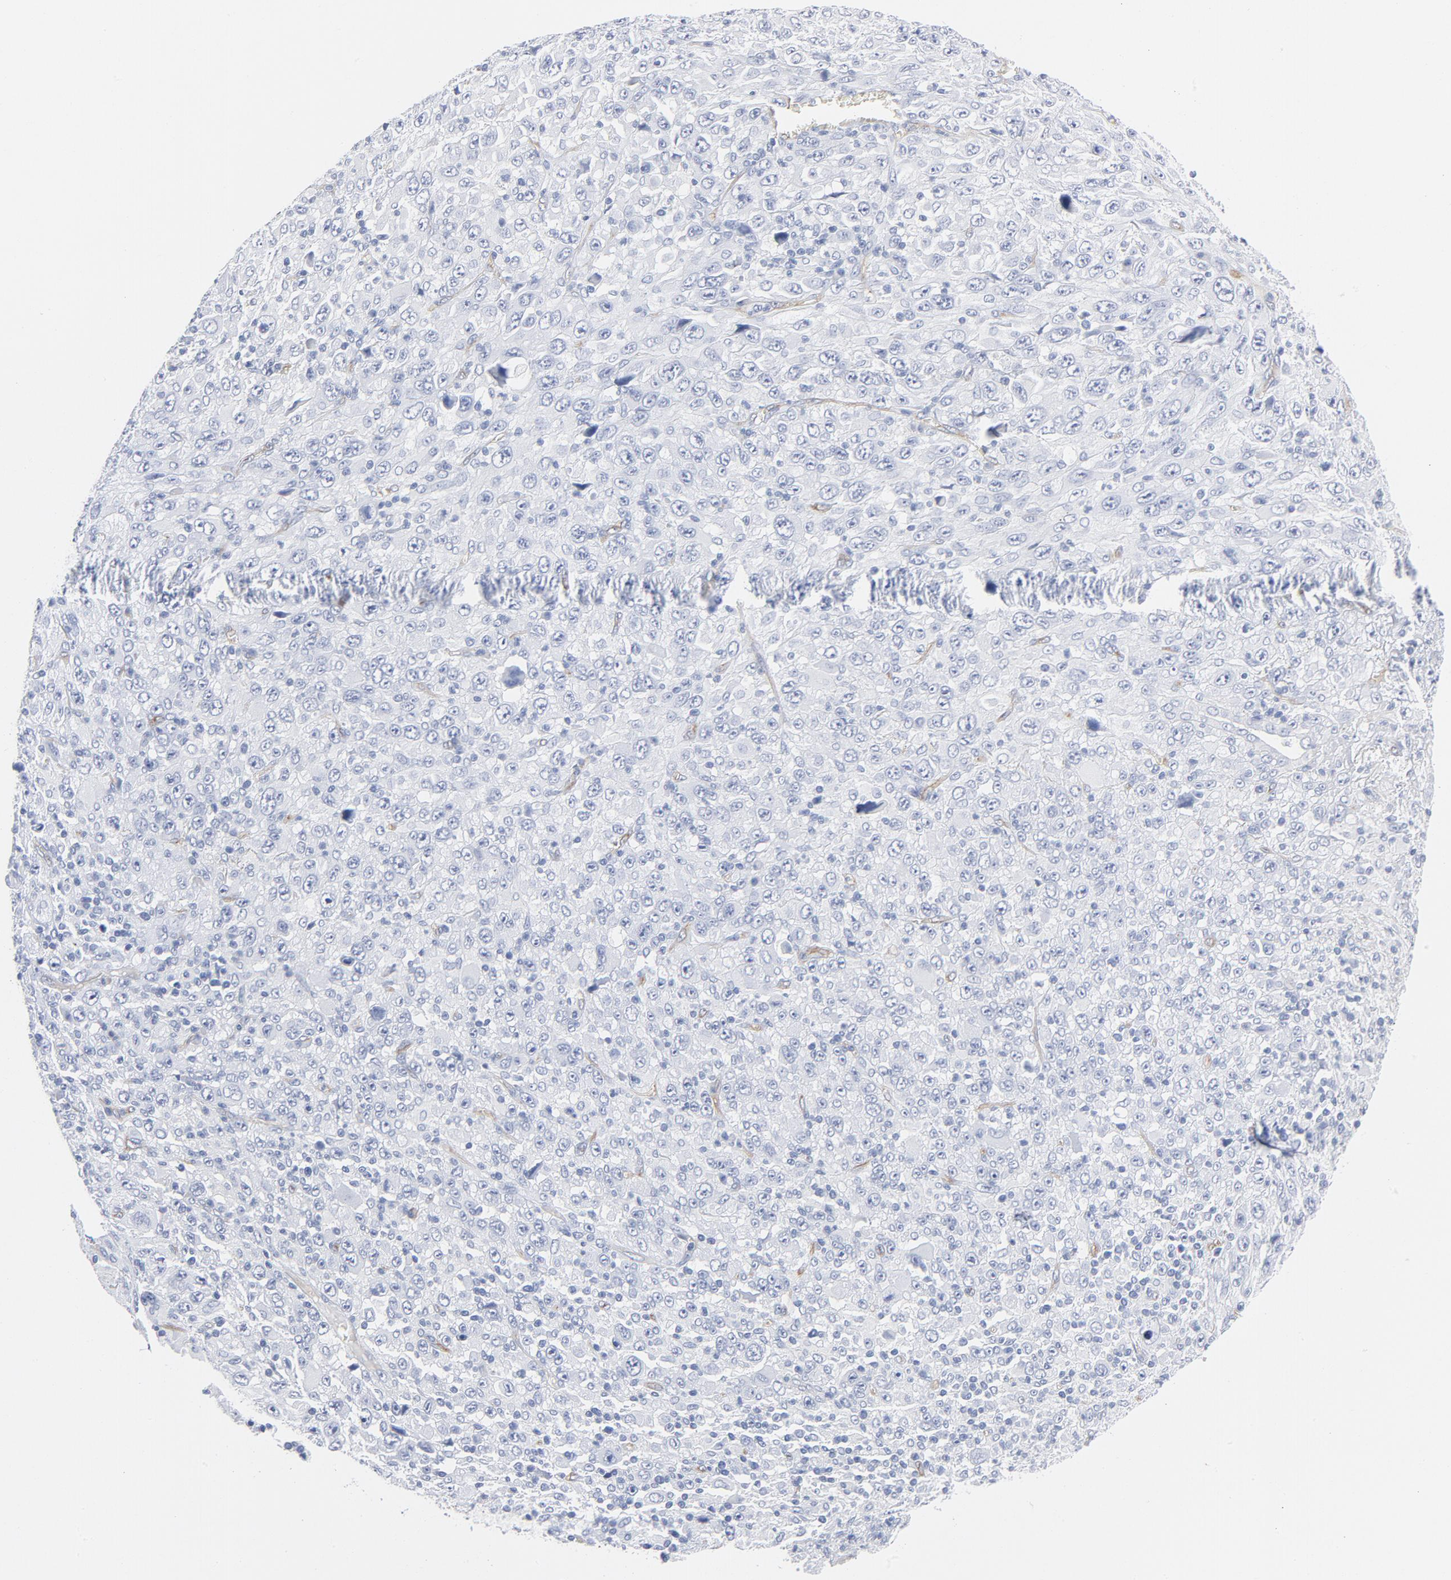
{"staining": {"intensity": "negative", "quantity": "none", "location": "none"}, "tissue": "melanoma", "cell_type": "Tumor cells", "image_type": "cancer", "snomed": [{"axis": "morphology", "description": "Malignant melanoma, Metastatic site"}, {"axis": "topography", "description": "Skin"}], "caption": "Image shows no significant protein expression in tumor cells of malignant melanoma (metastatic site).", "gene": "SHANK3", "patient": {"sex": "female", "age": 56}}